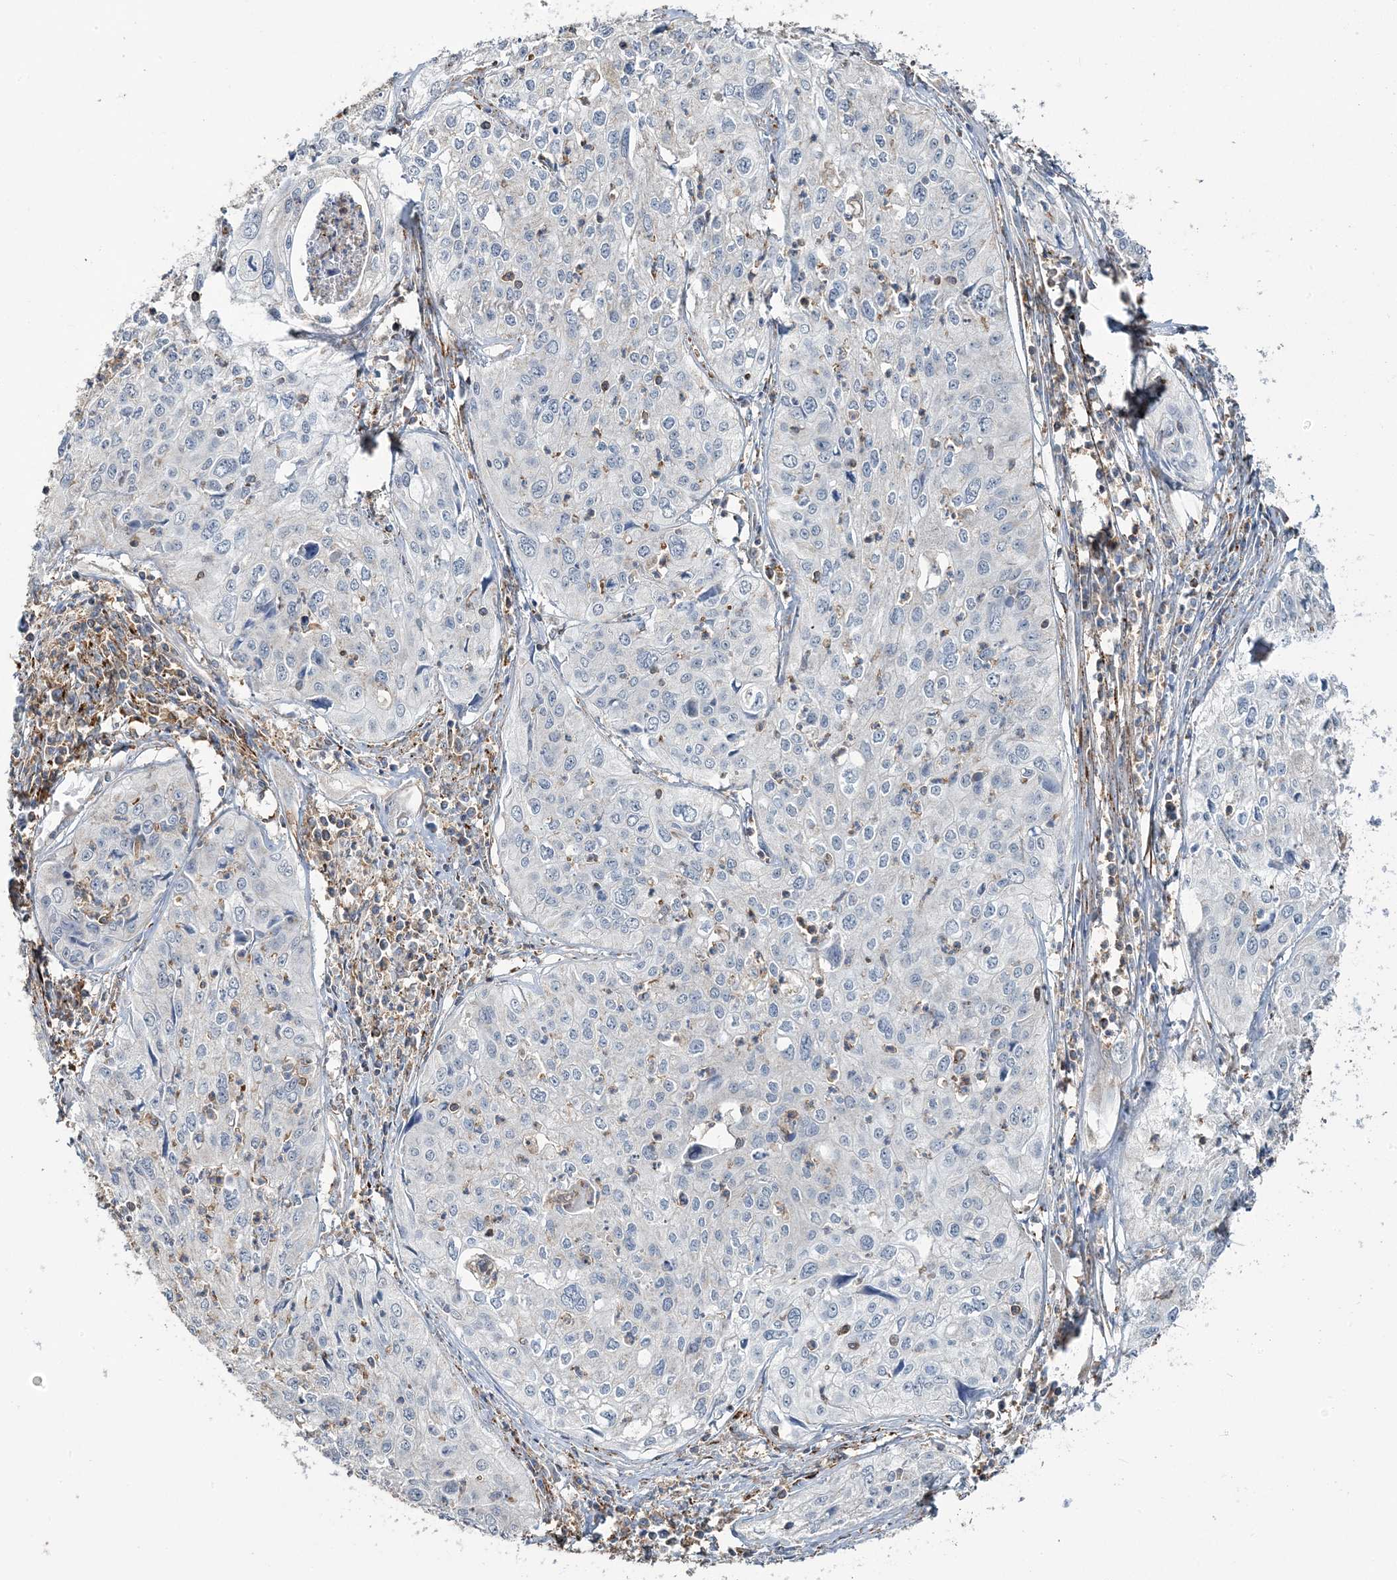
{"staining": {"intensity": "negative", "quantity": "none", "location": "none"}, "tissue": "cervical cancer", "cell_type": "Tumor cells", "image_type": "cancer", "snomed": [{"axis": "morphology", "description": "Squamous cell carcinoma, NOS"}, {"axis": "topography", "description": "Cervix"}], "caption": "This image is of squamous cell carcinoma (cervical) stained with immunohistochemistry (IHC) to label a protein in brown with the nuclei are counter-stained blue. There is no staining in tumor cells.", "gene": "TMLHE", "patient": {"sex": "female", "age": 31}}